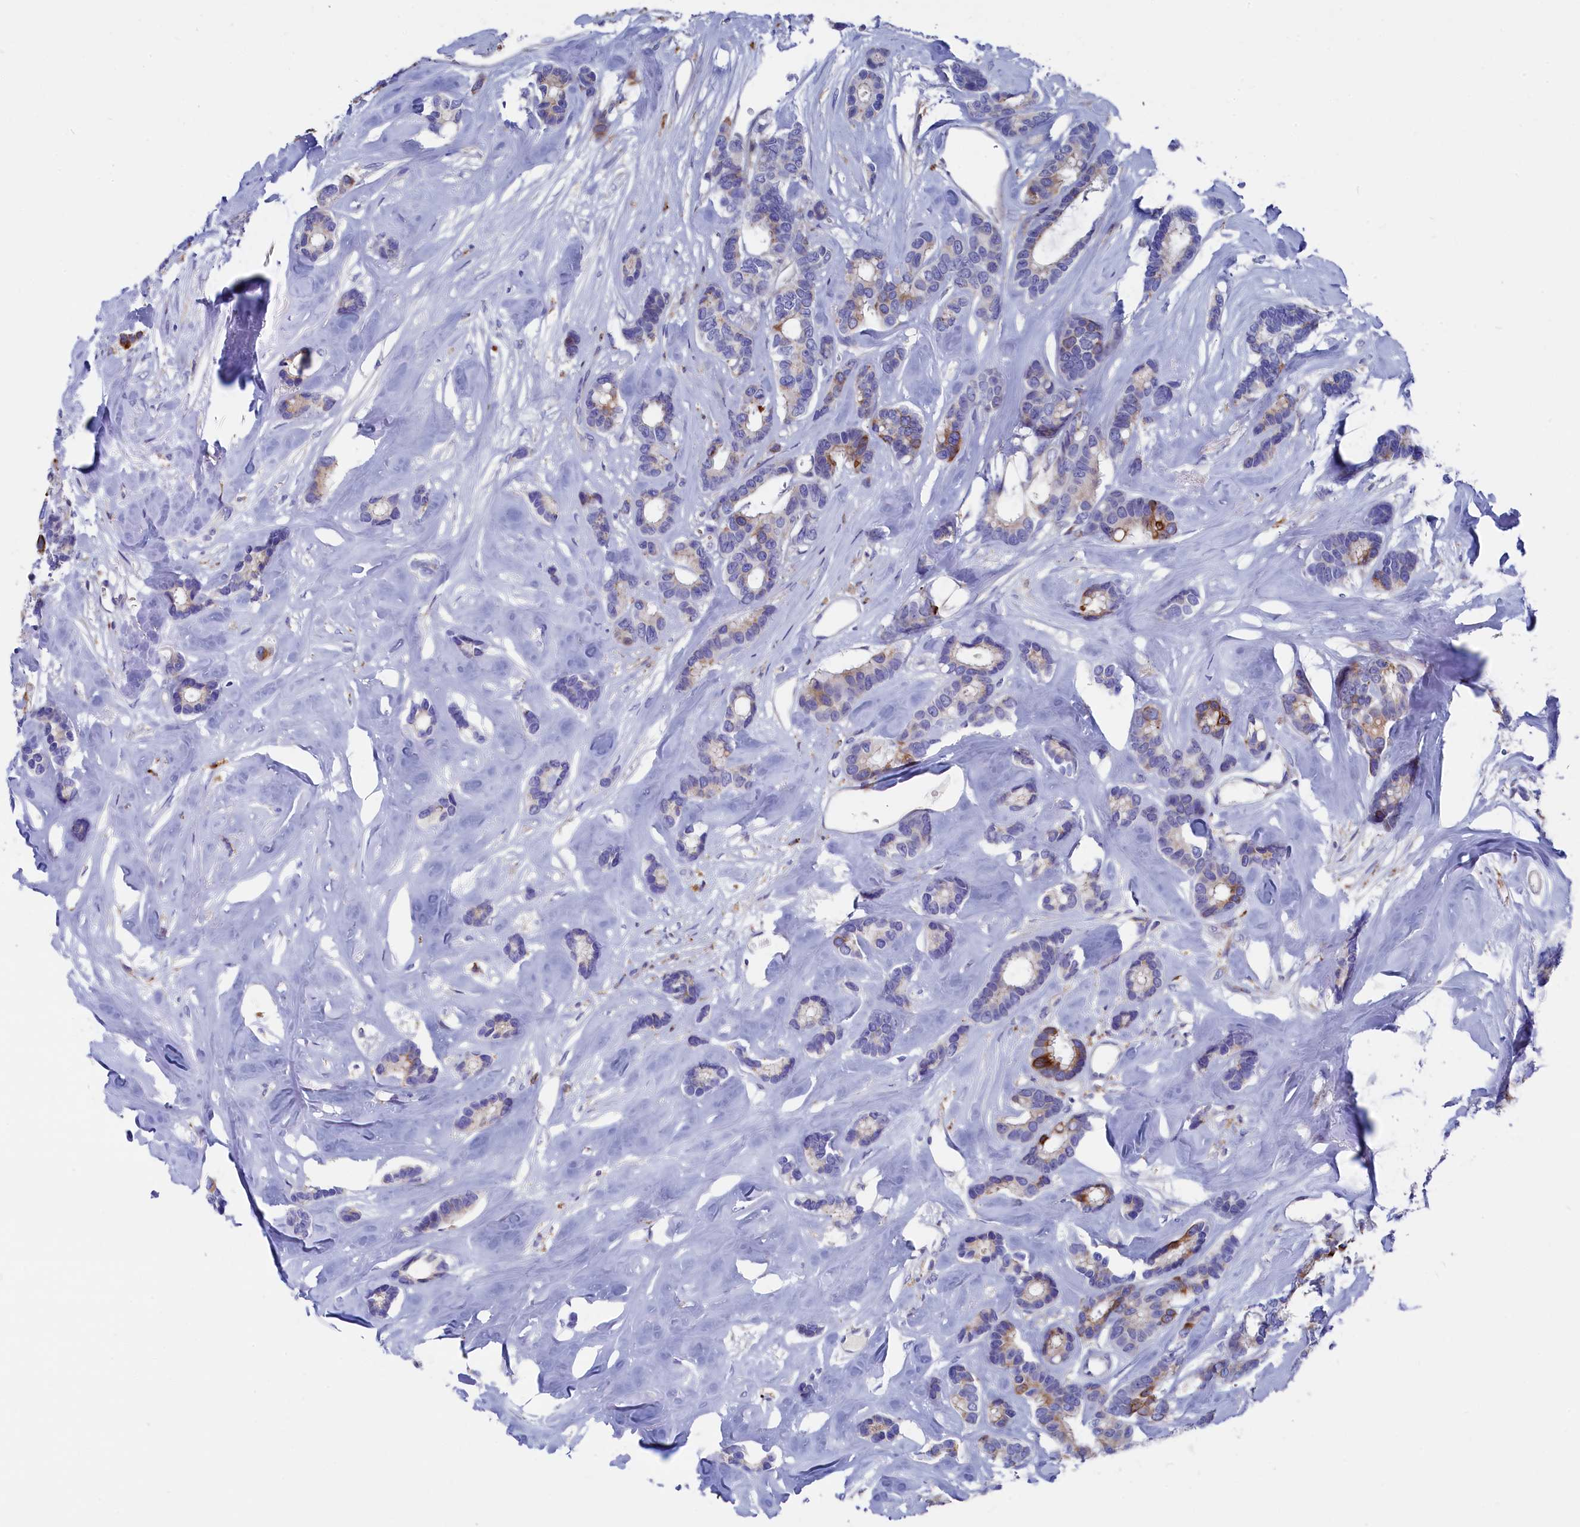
{"staining": {"intensity": "moderate", "quantity": "<25%", "location": "cytoplasmic/membranous"}, "tissue": "breast cancer", "cell_type": "Tumor cells", "image_type": "cancer", "snomed": [{"axis": "morphology", "description": "Duct carcinoma"}, {"axis": "topography", "description": "Breast"}], "caption": "Protein analysis of breast cancer (infiltrating ductal carcinoma) tissue reveals moderate cytoplasmic/membranous positivity in approximately <25% of tumor cells. (Brightfield microscopy of DAB IHC at high magnification).", "gene": "NUDT7", "patient": {"sex": "female", "age": 87}}